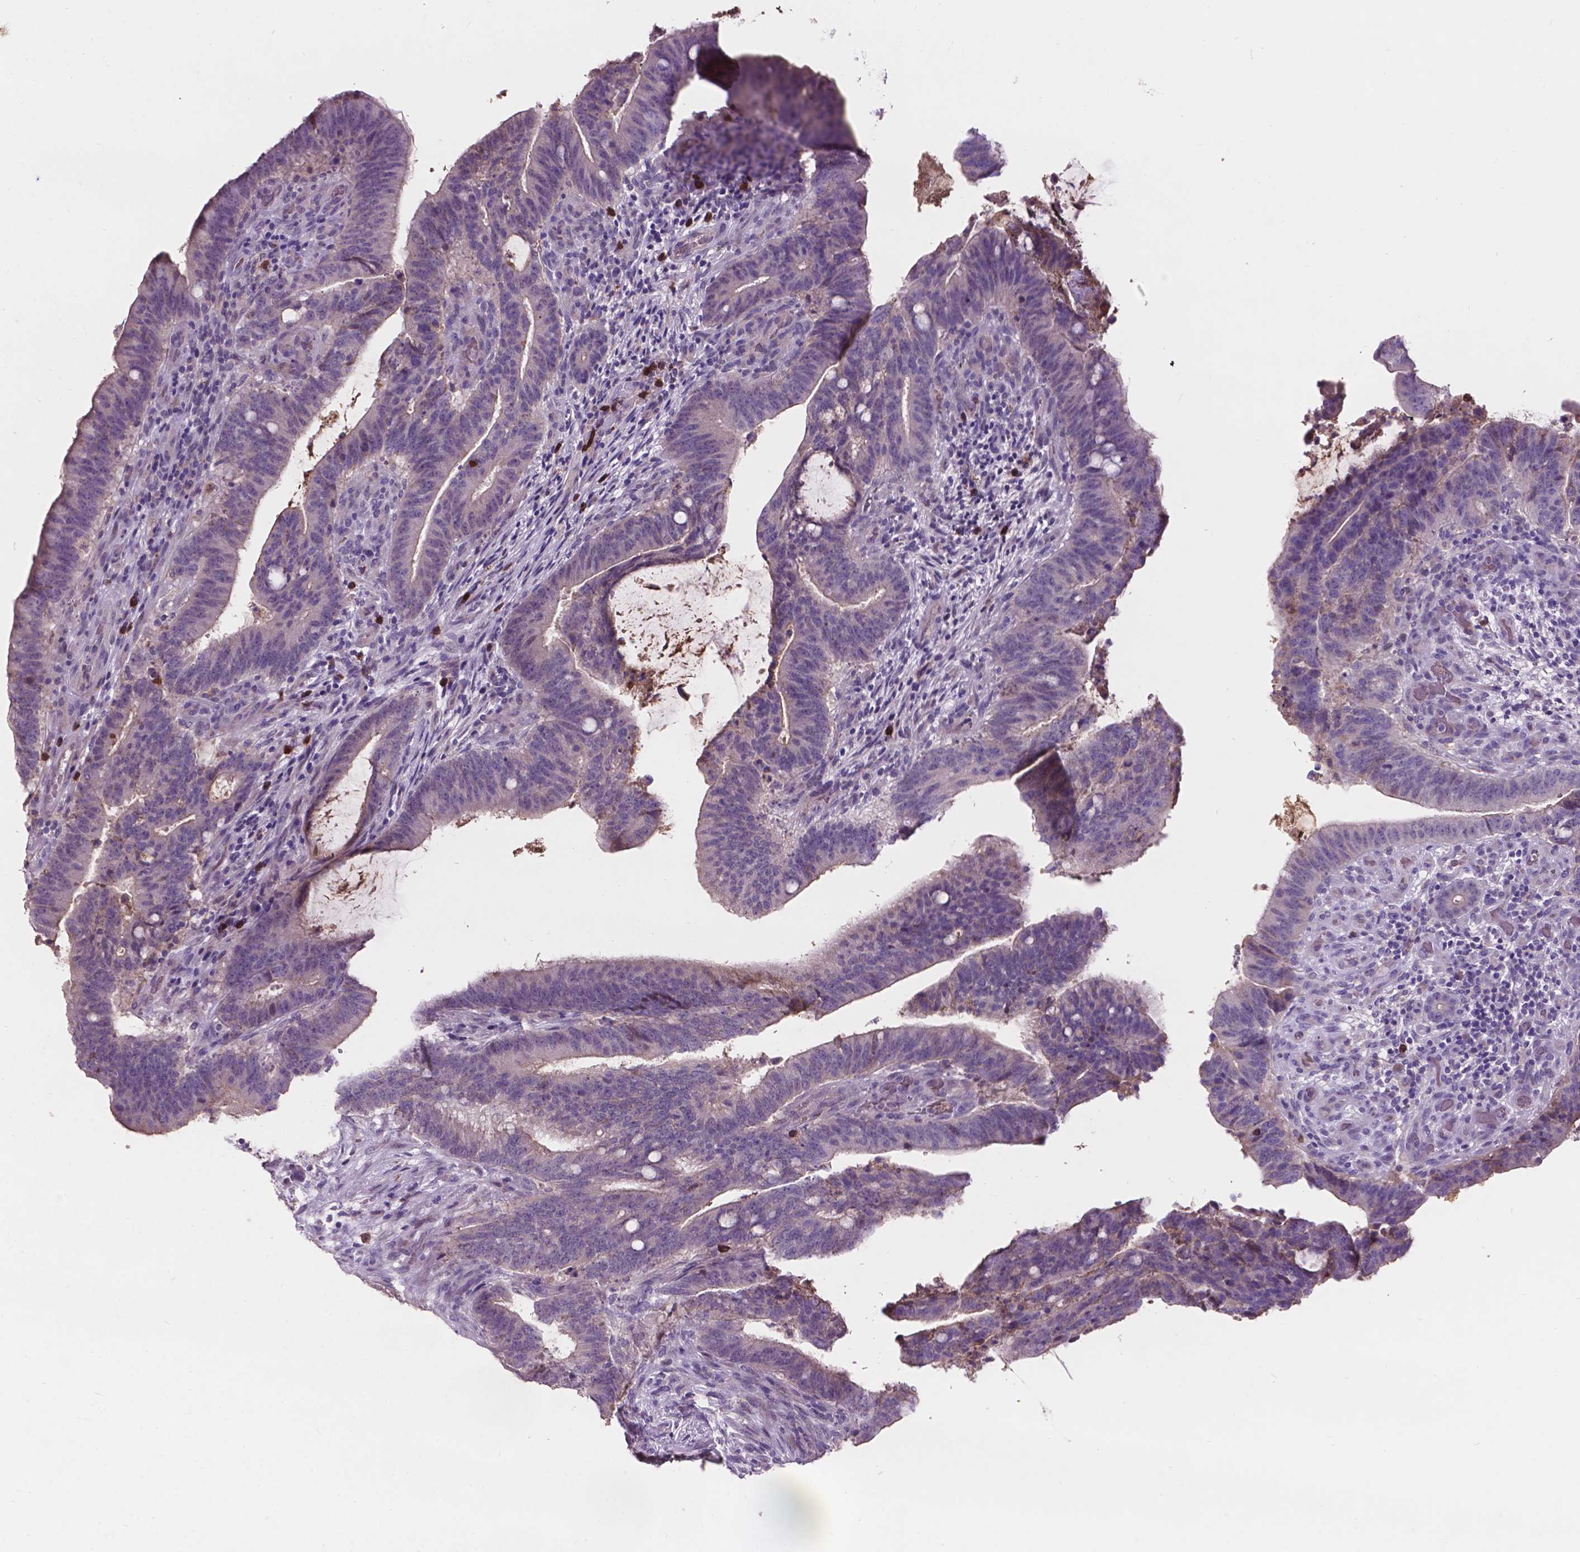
{"staining": {"intensity": "negative", "quantity": "none", "location": "none"}, "tissue": "colorectal cancer", "cell_type": "Tumor cells", "image_type": "cancer", "snomed": [{"axis": "morphology", "description": "Adenocarcinoma, NOS"}, {"axis": "topography", "description": "Colon"}], "caption": "IHC of human adenocarcinoma (colorectal) demonstrates no staining in tumor cells. (Stains: DAB (3,3'-diaminobenzidine) IHC with hematoxylin counter stain, Microscopy: brightfield microscopy at high magnification).", "gene": "PLSCR1", "patient": {"sex": "female", "age": 43}}